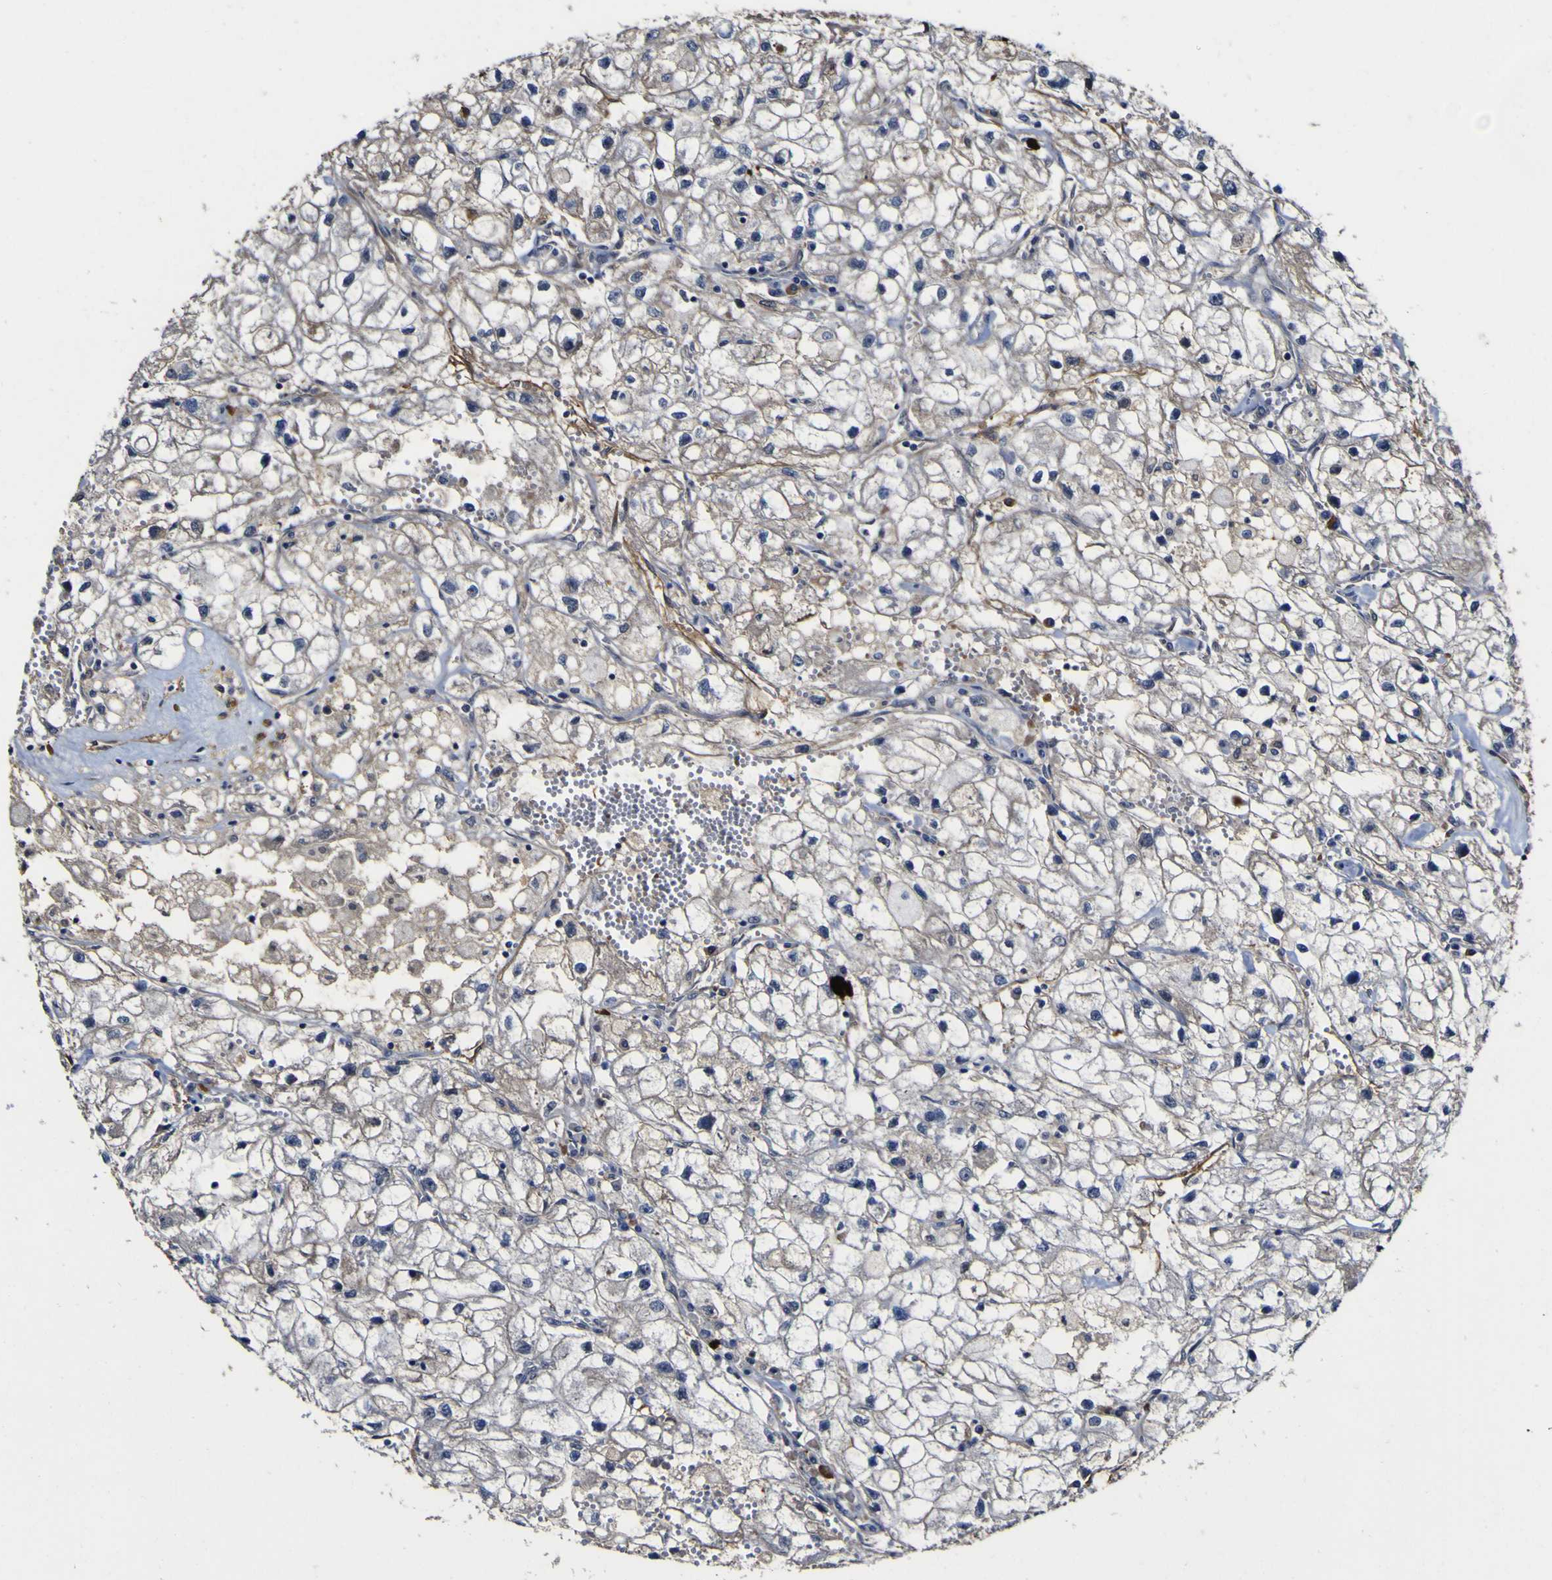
{"staining": {"intensity": "weak", "quantity": "<25%", "location": "cytoplasmic/membranous"}, "tissue": "renal cancer", "cell_type": "Tumor cells", "image_type": "cancer", "snomed": [{"axis": "morphology", "description": "Adenocarcinoma, NOS"}, {"axis": "topography", "description": "Kidney"}], "caption": "Immunohistochemical staining of human renal cancer (adenocarcinoma) displays no significant positivity in tumor cells. (DAB immunohistochemistry with hematoxylin counter stain).", "gene": "CCL2", "patient": {"sex": "female", "age": 70}}